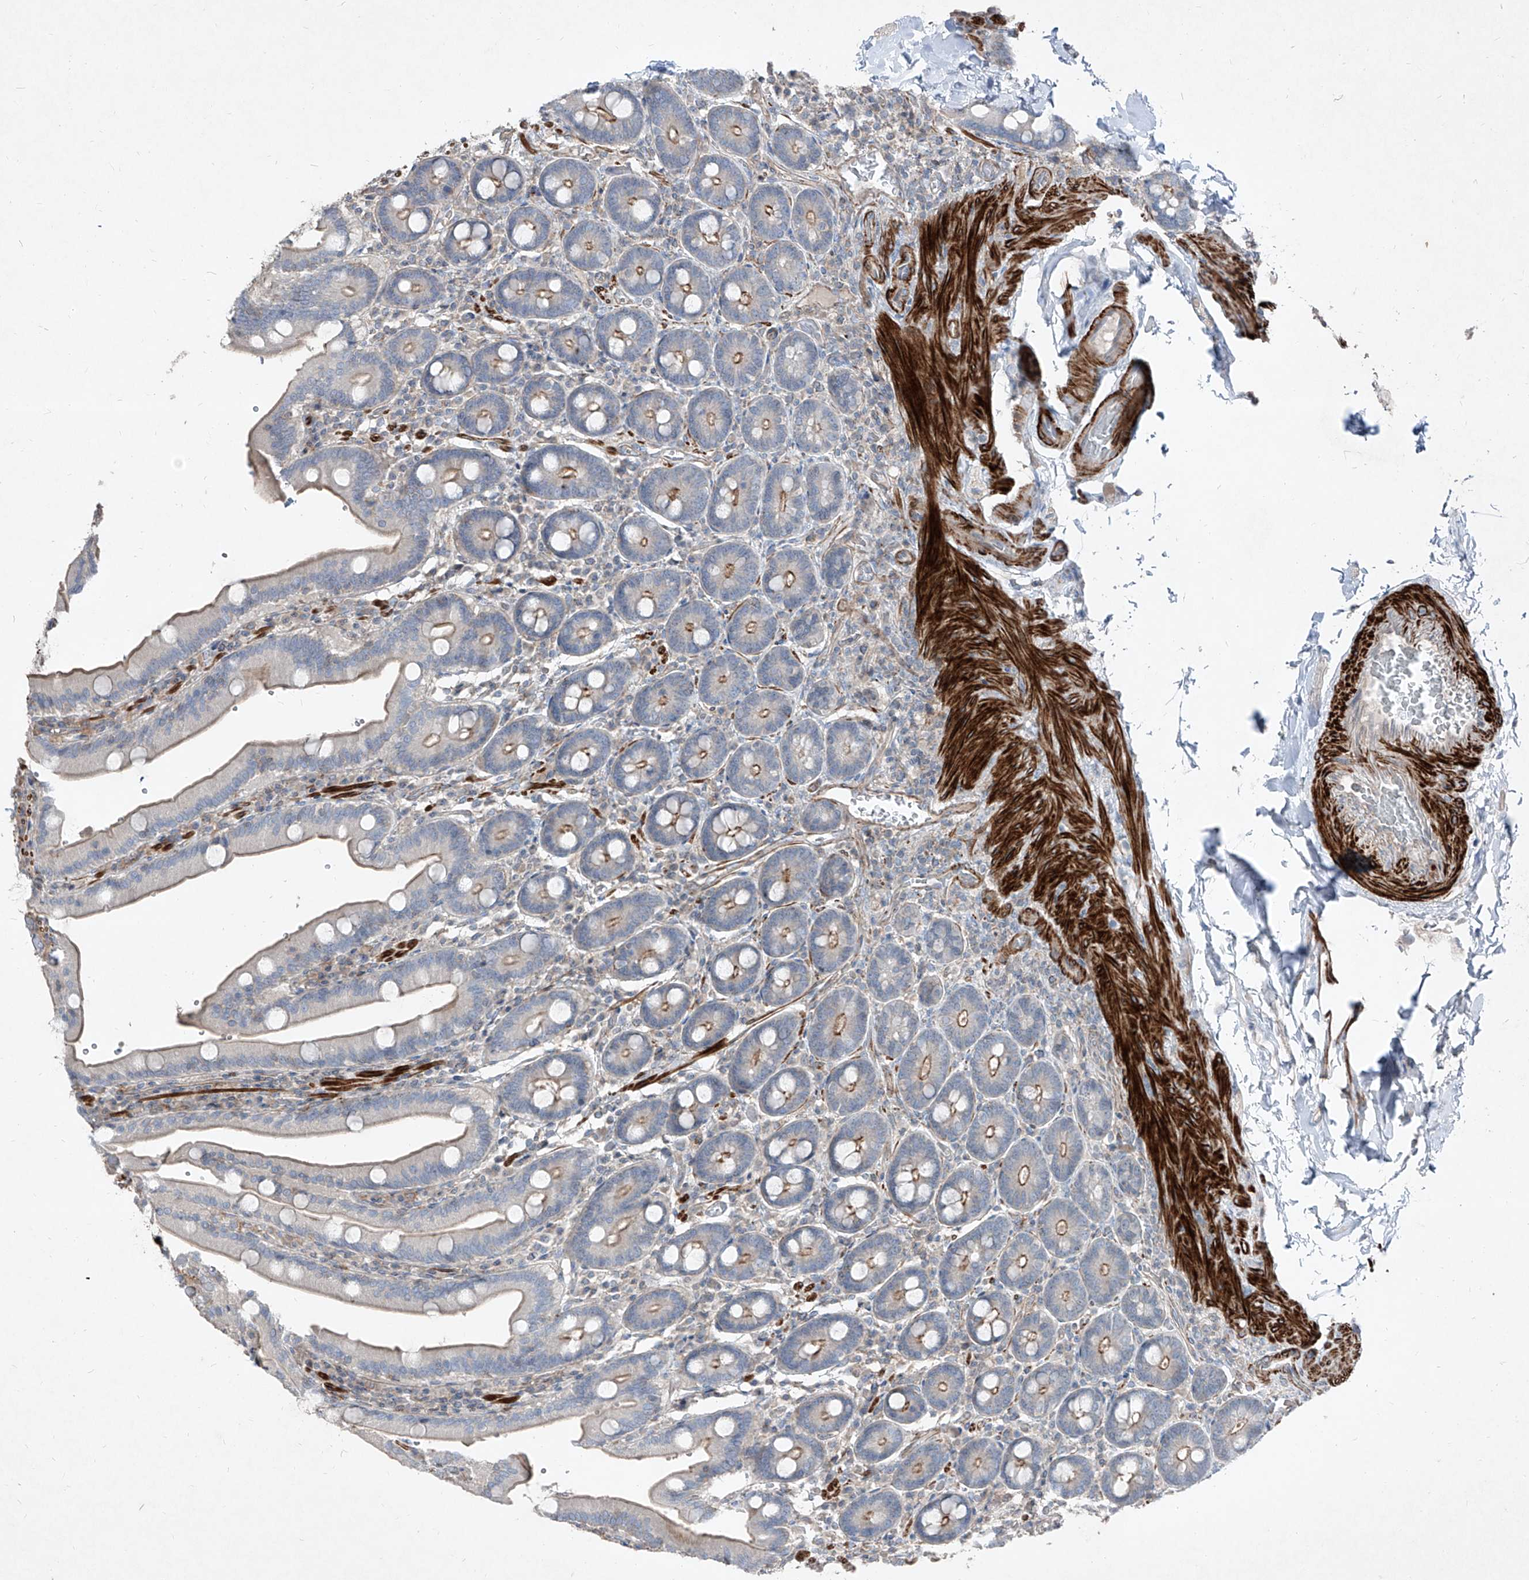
{"staining": {"intensity": "moderate", "quantity": "<25%", "location": "cytoplasmic/membranous"}, "tissue": "duodenum", "cell_type": "Glandular cells", "image_type": "normal", "snomed": [{"axis": "morphology", "description": "Normal tissue, NOS"}, {"axis": "topography", "description": "Duodenum"}], "caption": "This is an image of IHC staining of normal duodenum, which shows moderate staining in the cytoplasmic/membranous of glandular cells.", "gene": "UFD1", "patient": {"sex": "female", "age": 62}}